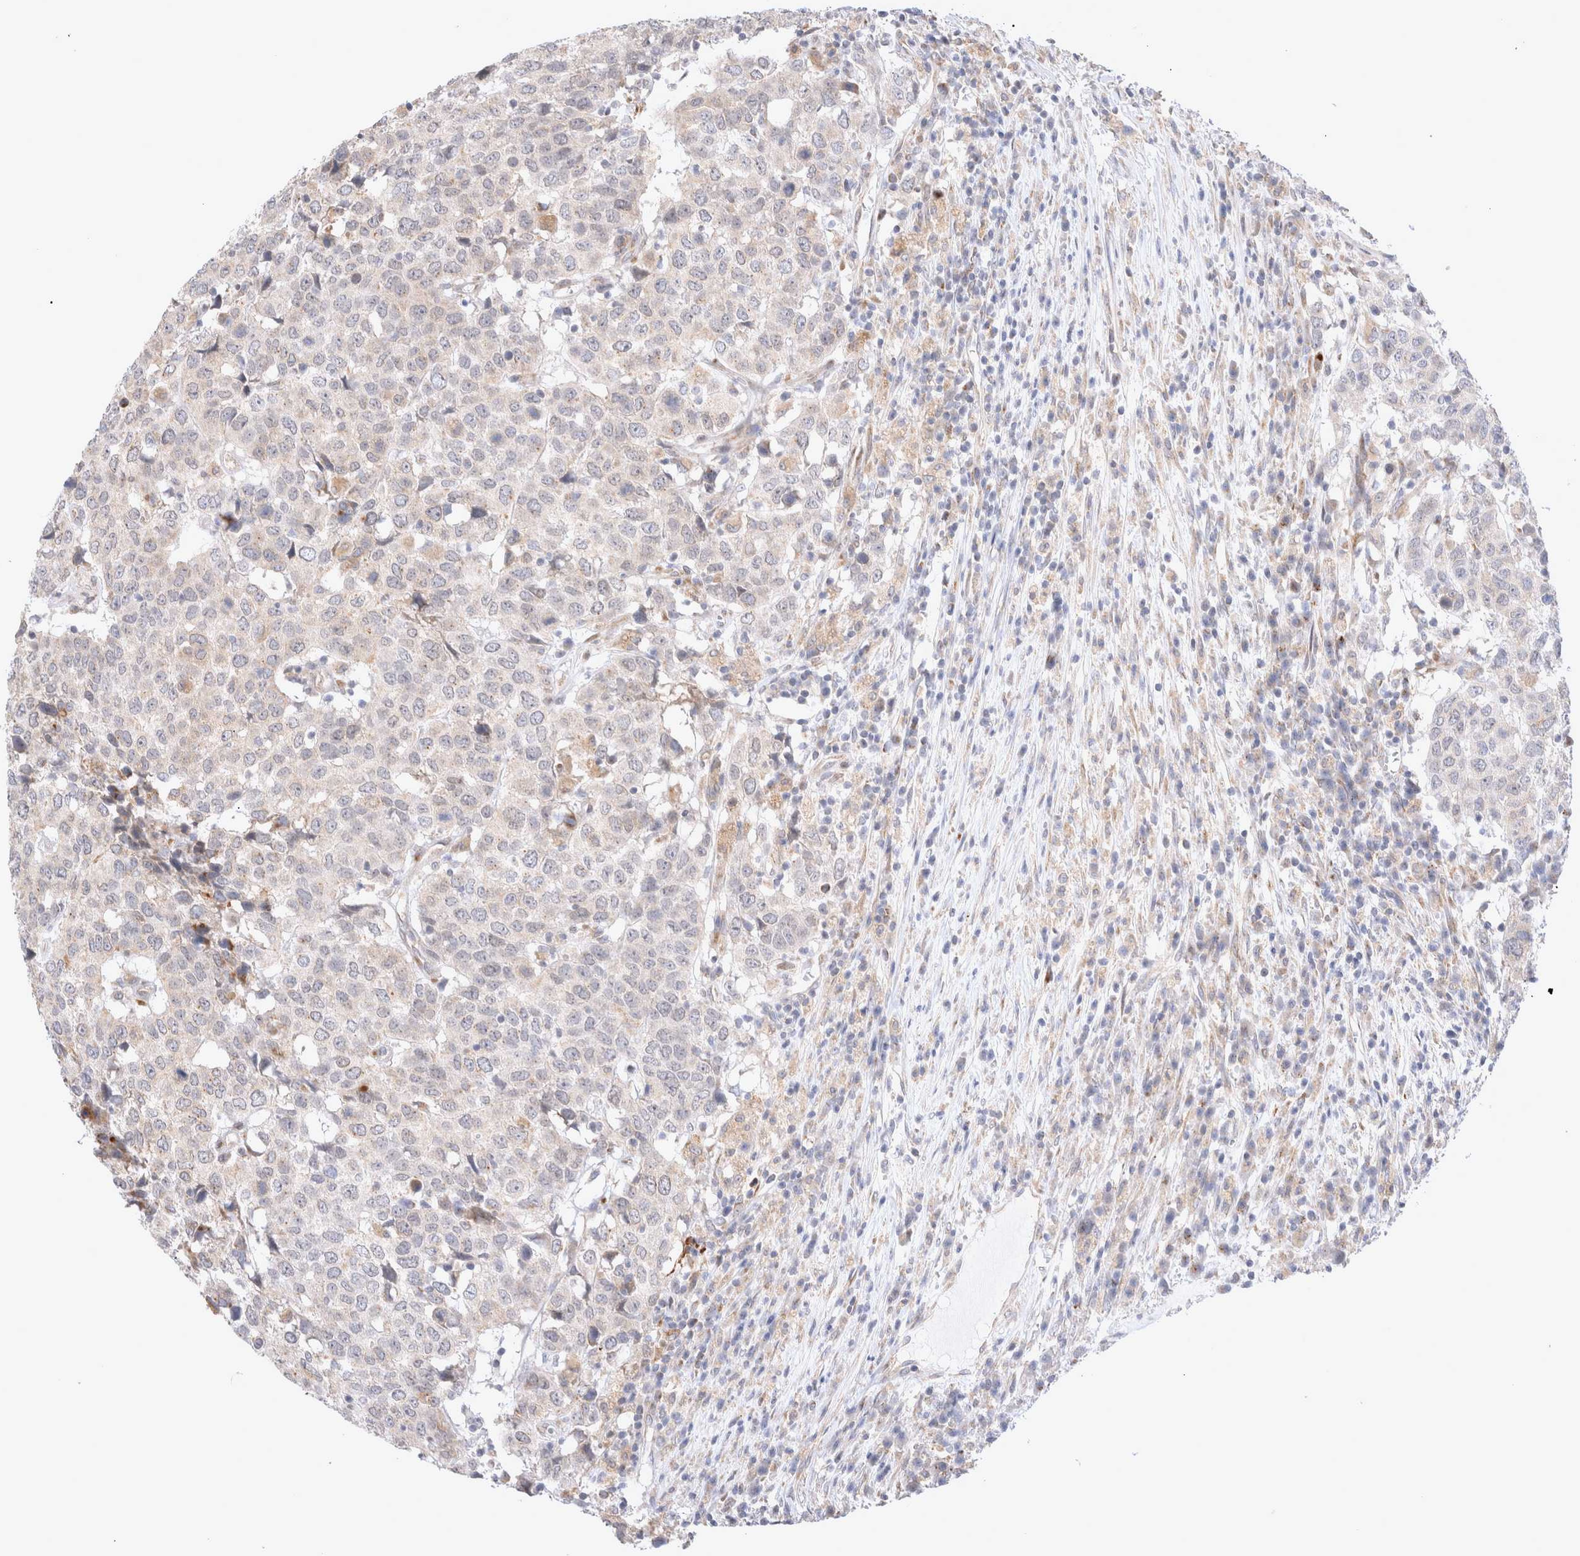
{"staining": {"intensity": "weak", "quantity": "<25%", "location": "cytoplasmic/membranous"}, "tissue": "head and neck cancer", "cell_type": "Tumor cells", "image_type": "cancer", "snomed": [{"axis": "morphology", "description": "Squamous cell carcinoma, NOS"}, {"axis": "topography", "description": "Head-Neck"}], "caption": "Image shows no protein staining in tumor cells of head and neck cancer tissue.", "gene": "NPC1", "patient": {"sex": "male", "age": 66}}